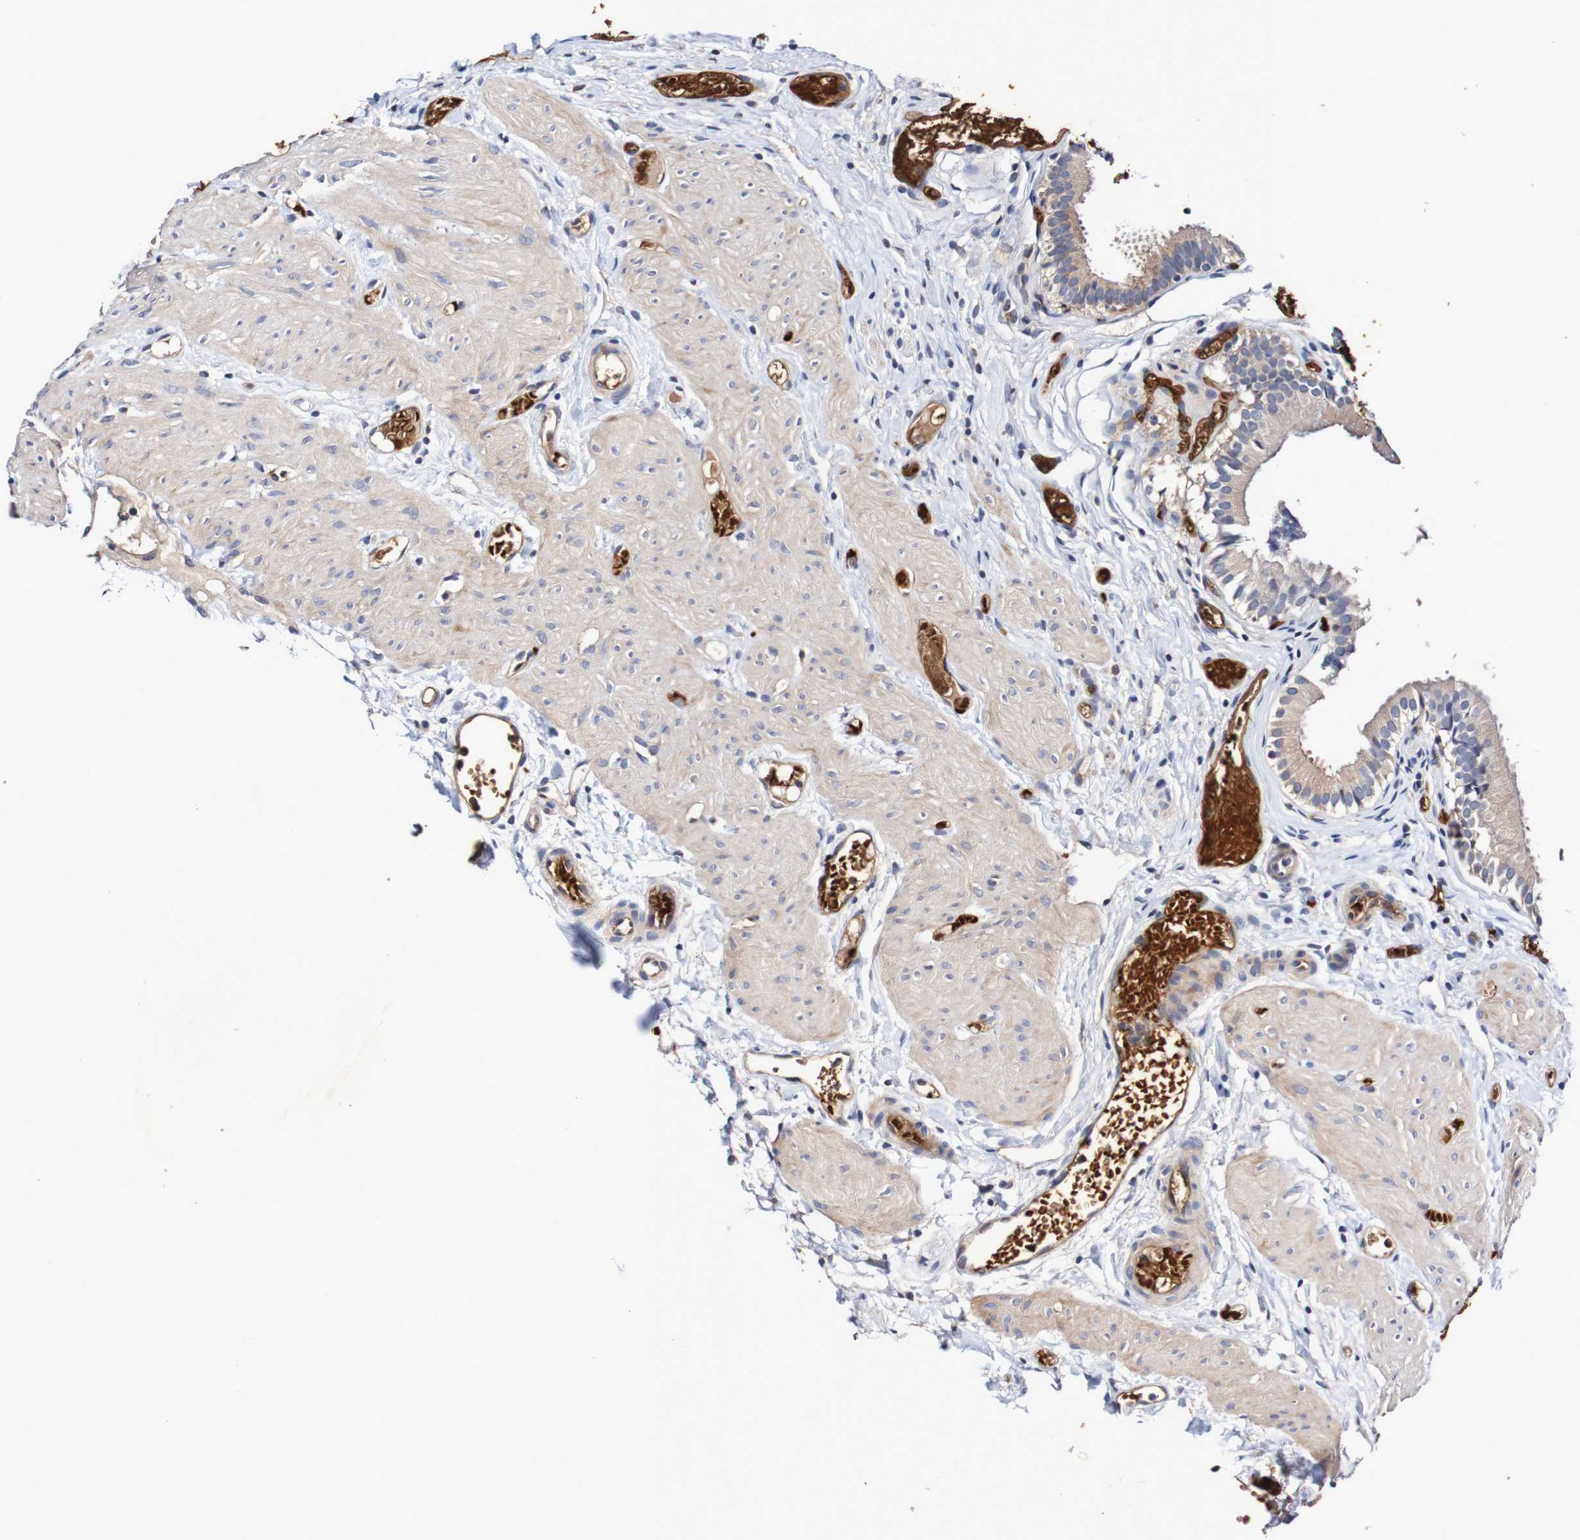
{"staining": {"intensity": "moderate", "quantity": ">75%", "location": "cytoplasmic/membranous"}, "tissue": "gallbladder", "cell_type": "Glandular cells", "image_type": "normal", "snomed": [{"axis": "morphology", "description": "Normal tissue, NOS"}, {"axis": "topography", "description": "Gallbladder"}], "caption": "Immunohistochemical staining of unremarkable gallbladder demonstrates moderate cytoplasmic/membranous protein expression in approximately >75% of glandular cells.", "gene": "WNT4", "patient": {"sex": "female", "age": 26}}